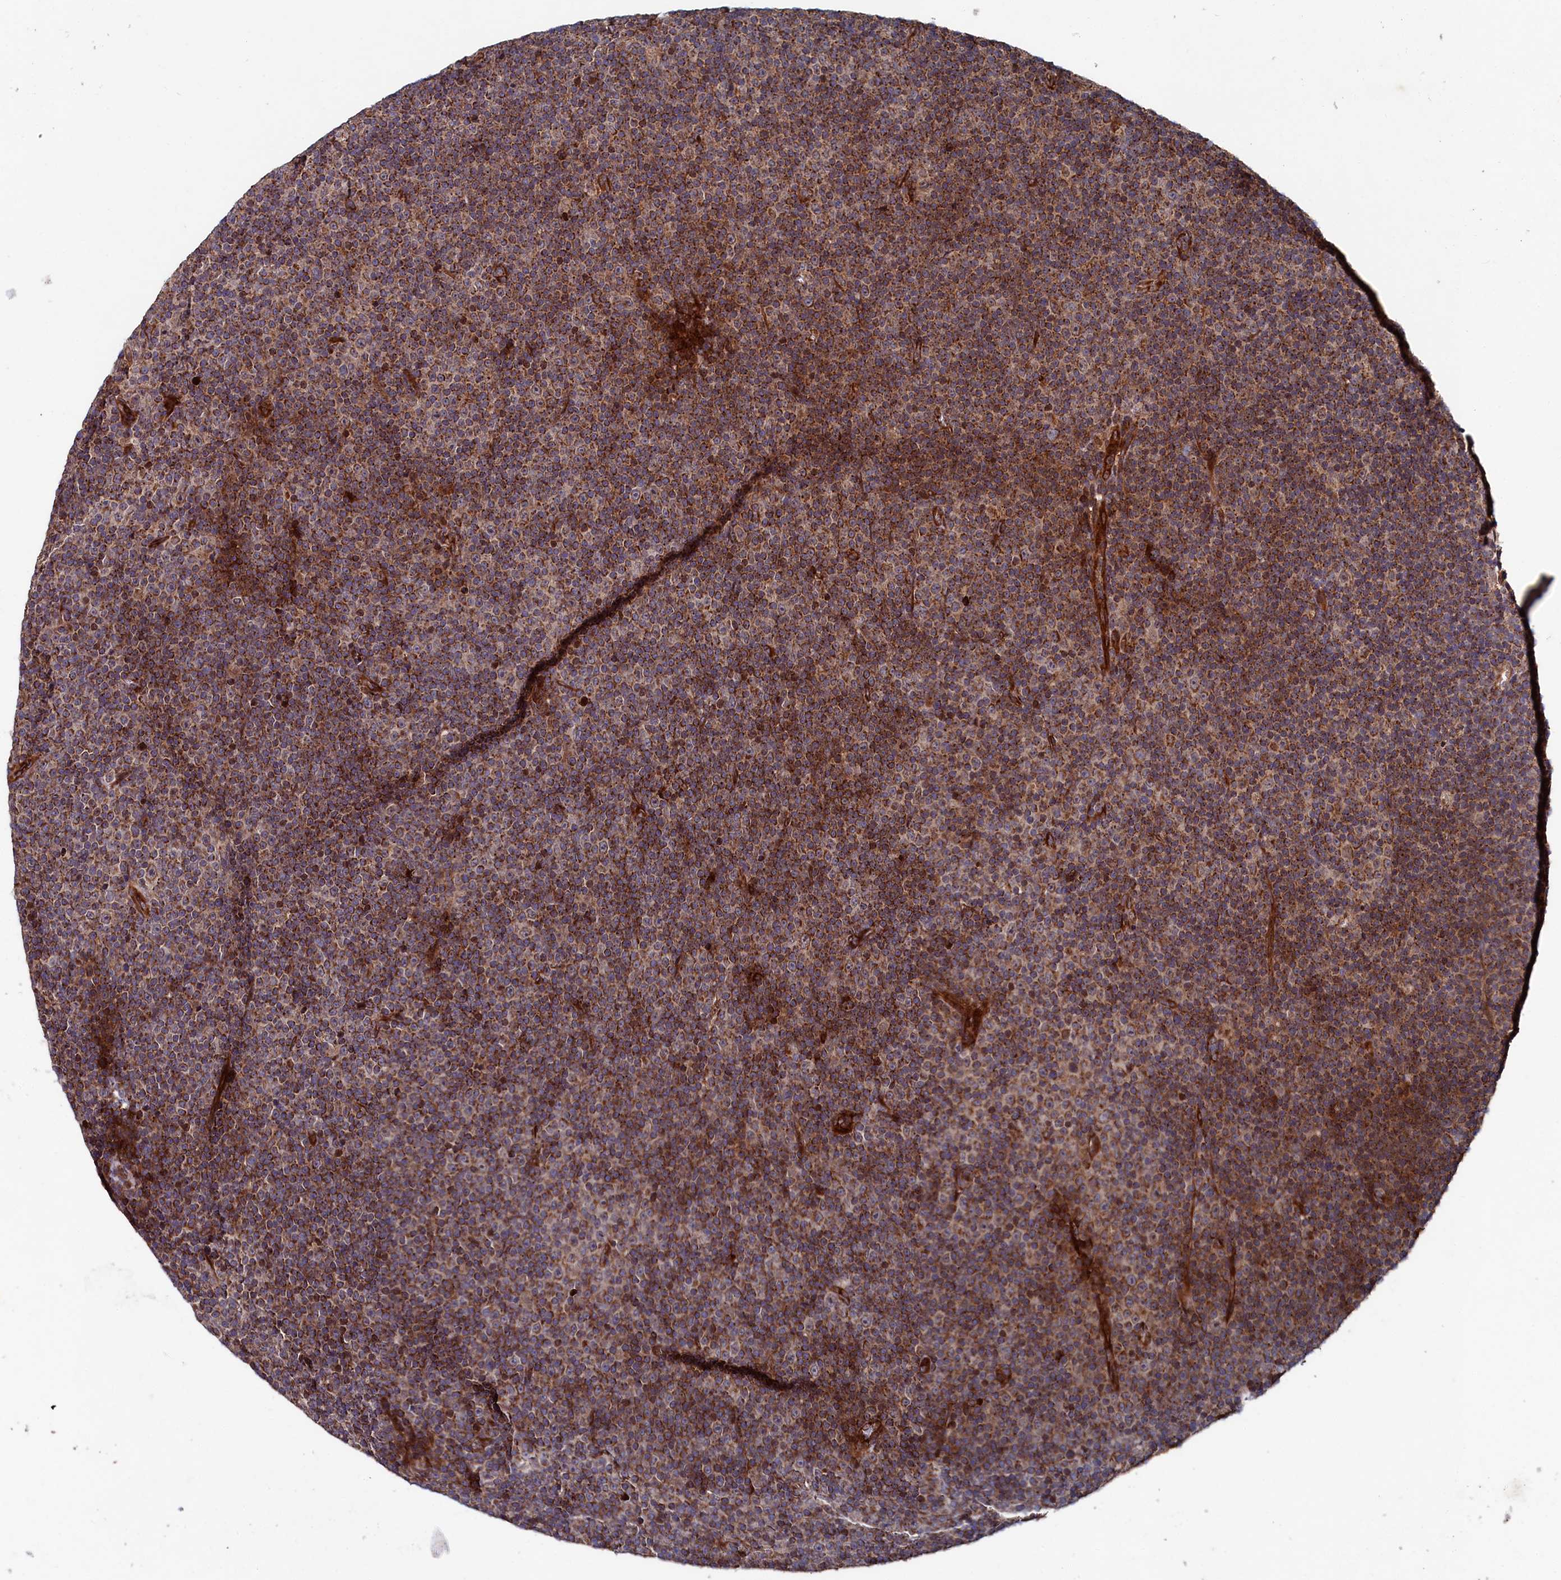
{"staining": {"intensity": "strong", "quantity": ">75%", "location": "cytoplasmic/membranous"}, "tissue": "lymphoma", "cell_type": "Tumor cells", "image_type": "cancer", "snomed": [{"axis": "morphology", "description": "Malignant lymphoma, non-Hodgkin's type, Low grade"}, {"axis": "topography", "description": "Lymph node"}], "caption": "A high-resolution photomicrograph shows immunohistochemistry staining of malignant lymphoma, non-Hodgkin's type (low-grade), which exhibits strong cytoplasmic/membranous positivity in about >75% of tumor cells.", "gene": "SUPV3L1", "patient": {"sex": "female", "age": 67}}